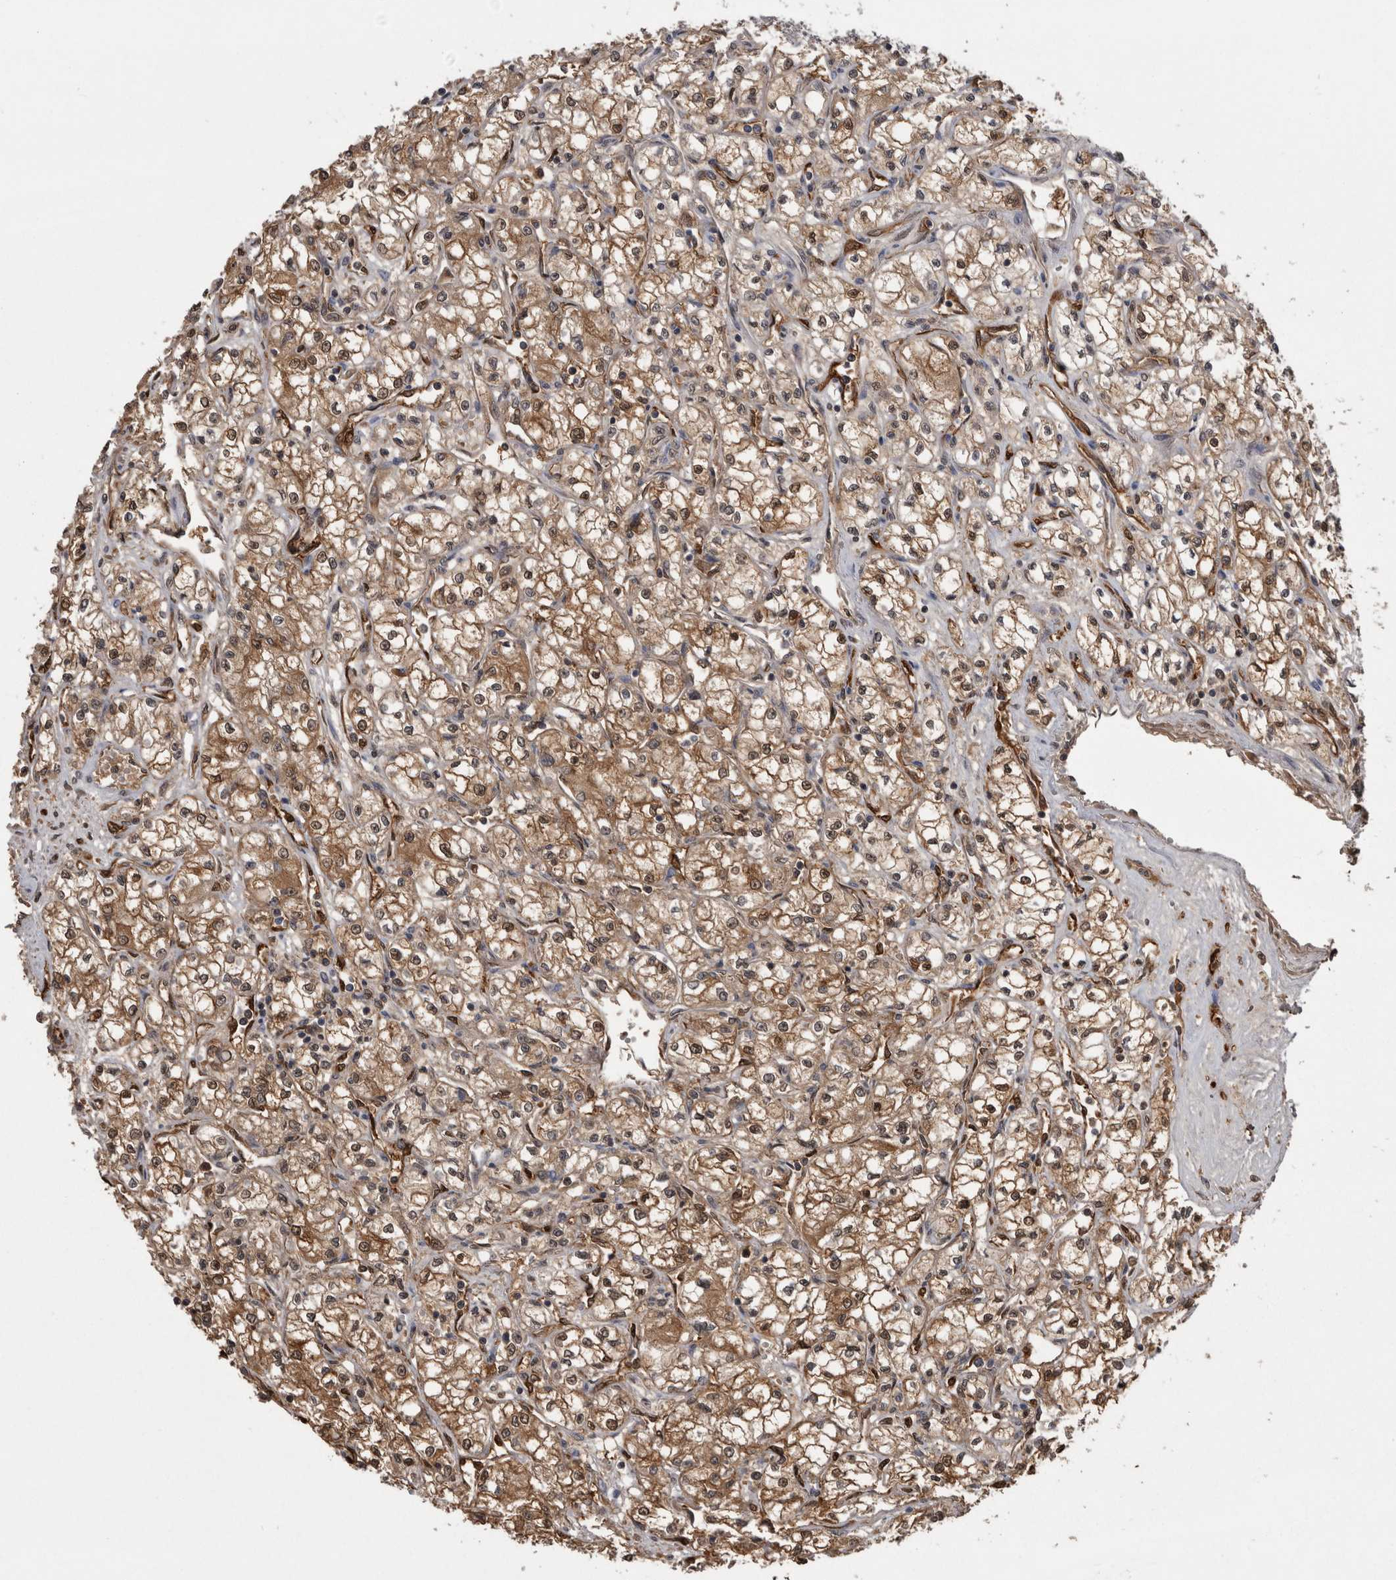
{"staining": {"intensity": "moderate", "quantity": ">75%", "location": "cytoplasmic/membranous,nuclear"}, "tissue": "renal cancer", "cell_type": "Tumor cells", "image_type": "cancer", "snomed": [{"axis": "morphology", "description": "Normal tissue, NOS"}, {"axis": "morphology", "description": "Adenocarcinoma, NOS"}, {"axis": "topography", "description": "Kidney"}], "caption": "Immunohistochemistry (IHC) photomicrograph of neoplastic tissue: human renal cancer (adenocarcinoma) stained using immunohistochemistry (IHC) displays medium levels of moderate protein expression localized specifically in the cytoplasmic/membranous and nuclear of tumor cells, appearing as a cytoplasmic/membranous and nuclear brown color.", "gene": "LXN", "patient": {"sex": "male", "age": 59}}